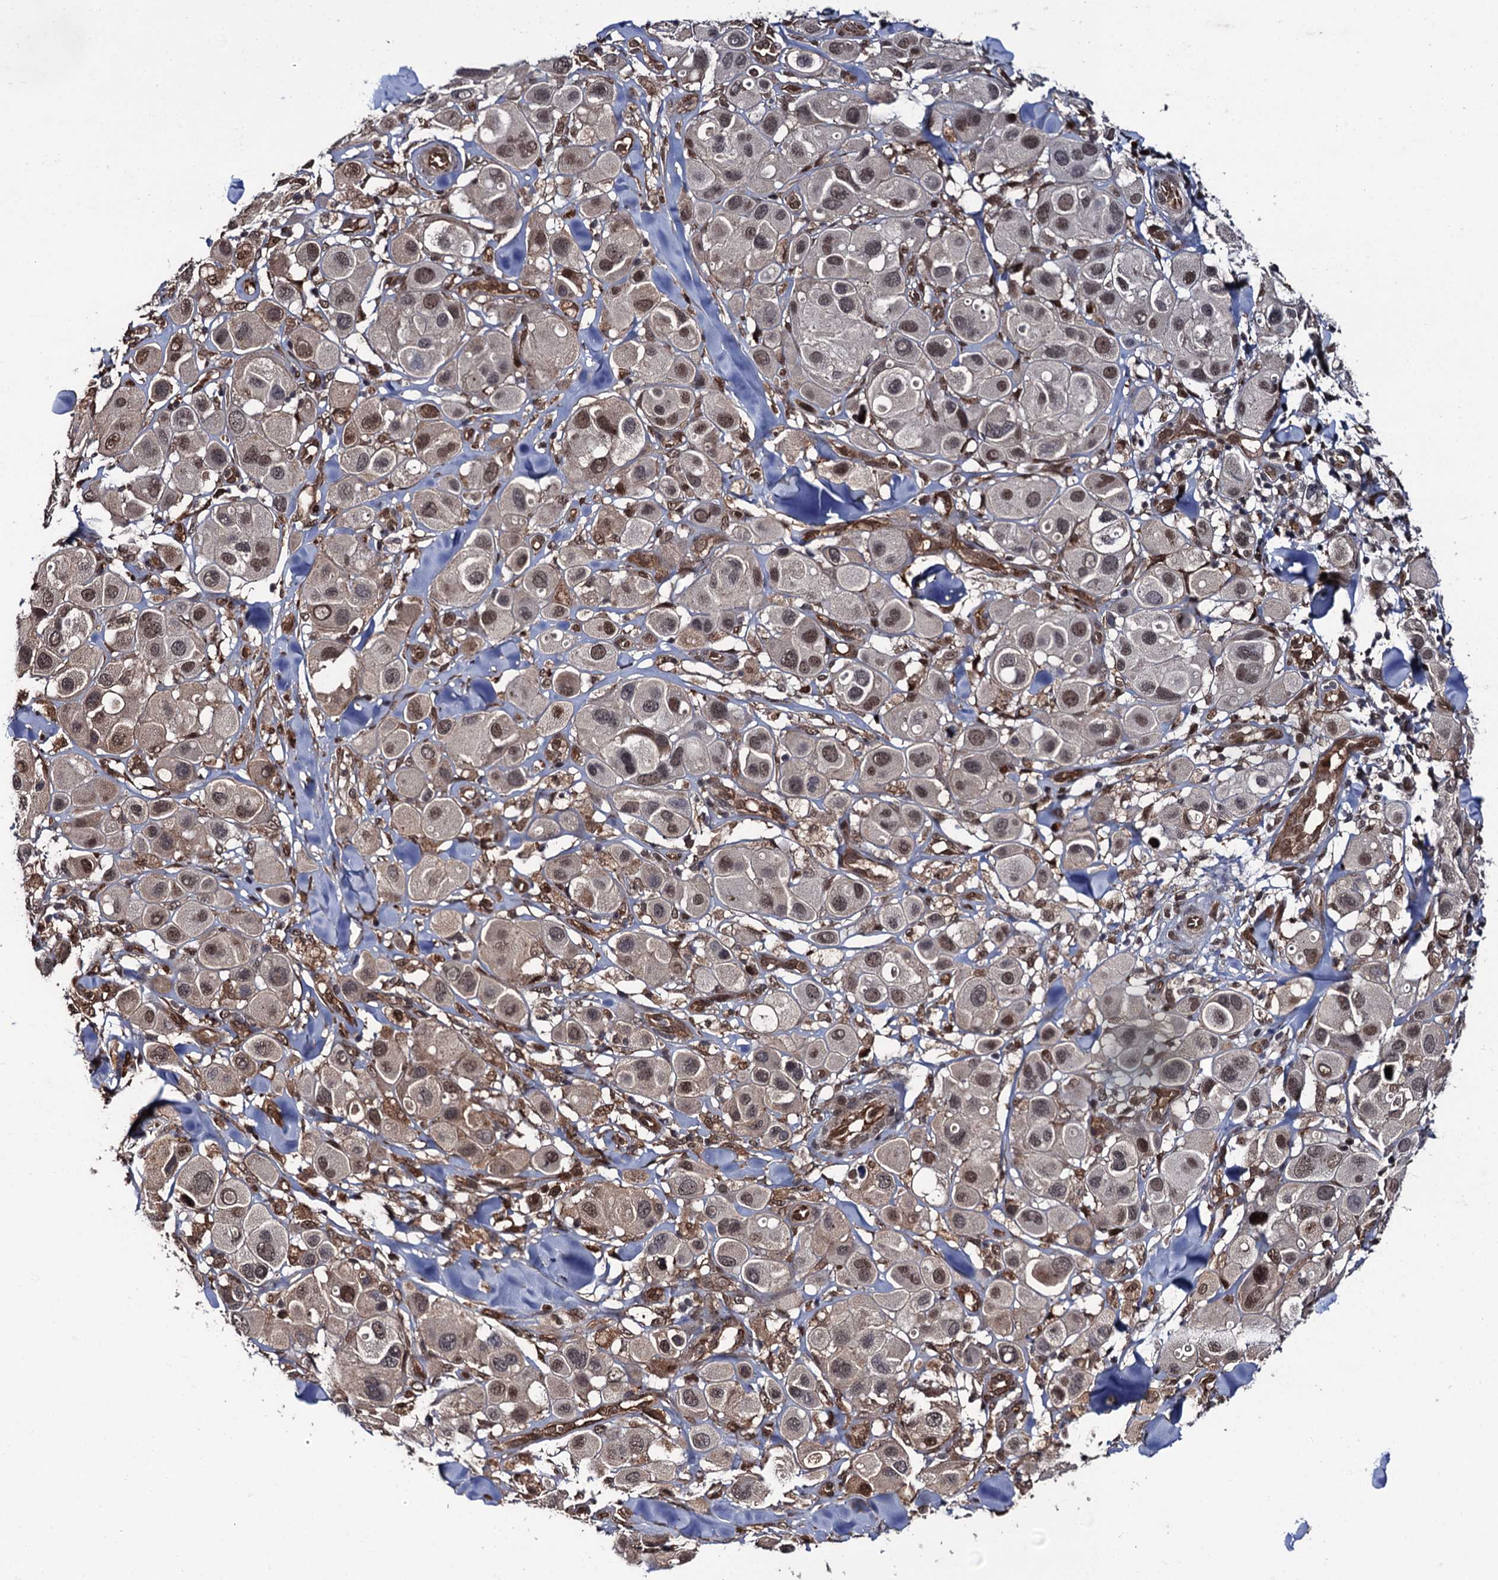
{"staining": {"intensity": "moderate", "quantity": ">75%", "location": "nuclear"}, "tissue": "melanoma", "cell_type": "Tumor cells", "image_type": "cancer", "snomed": [{"axis": "morphology", "description": "Malignant melanoma, Metastatic site"}, {"axis": "topography", "description": "Skin"}], "caption": "A brown stain highlights moderate nuclear positivity of a protein in human melanoma tumor cells.", "gene": "CDC23", "patient": {"sex": "male", "age": 41}}